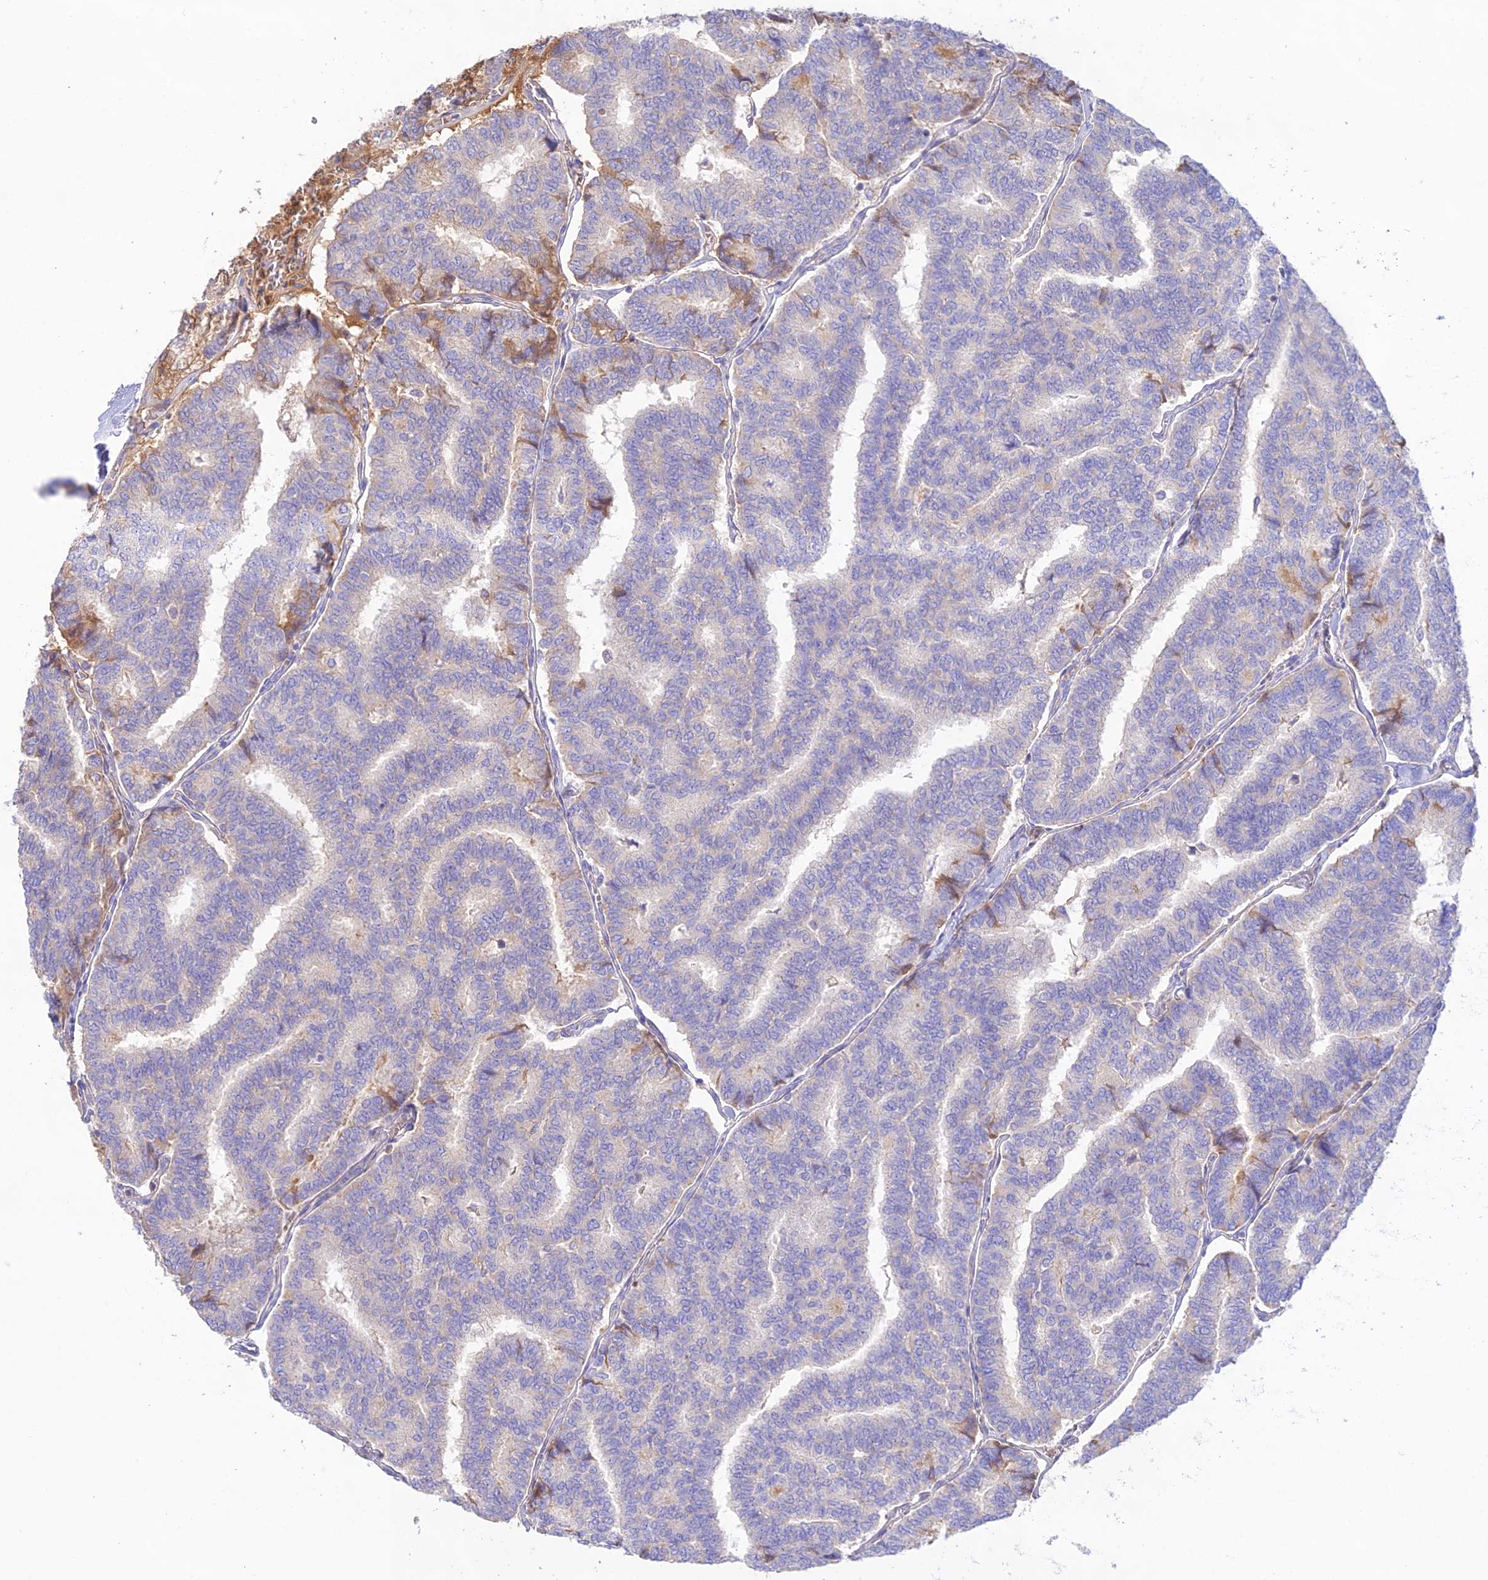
{"staining": {"intensity": "weak", "quantity": "<25%", "location": "cytoplasmic/membranous"}, "tissue": "thyroid cancer", "cell_type": "Tumor cells", "image_type": "cancer", "snomed": [{"axis": "morphology", "description": "Papillary adenocarcinoma, NOS"}, {"axis": "topography", "description": "Thyroid gland"}], "caption": "Thyroid cancer (papillary adenocarcinoma) was stained to show a protein in brown. There is no significant staining in tumor cells.", "gene": "NLRP9", "patient": {"sex": "female", "age": 35}}